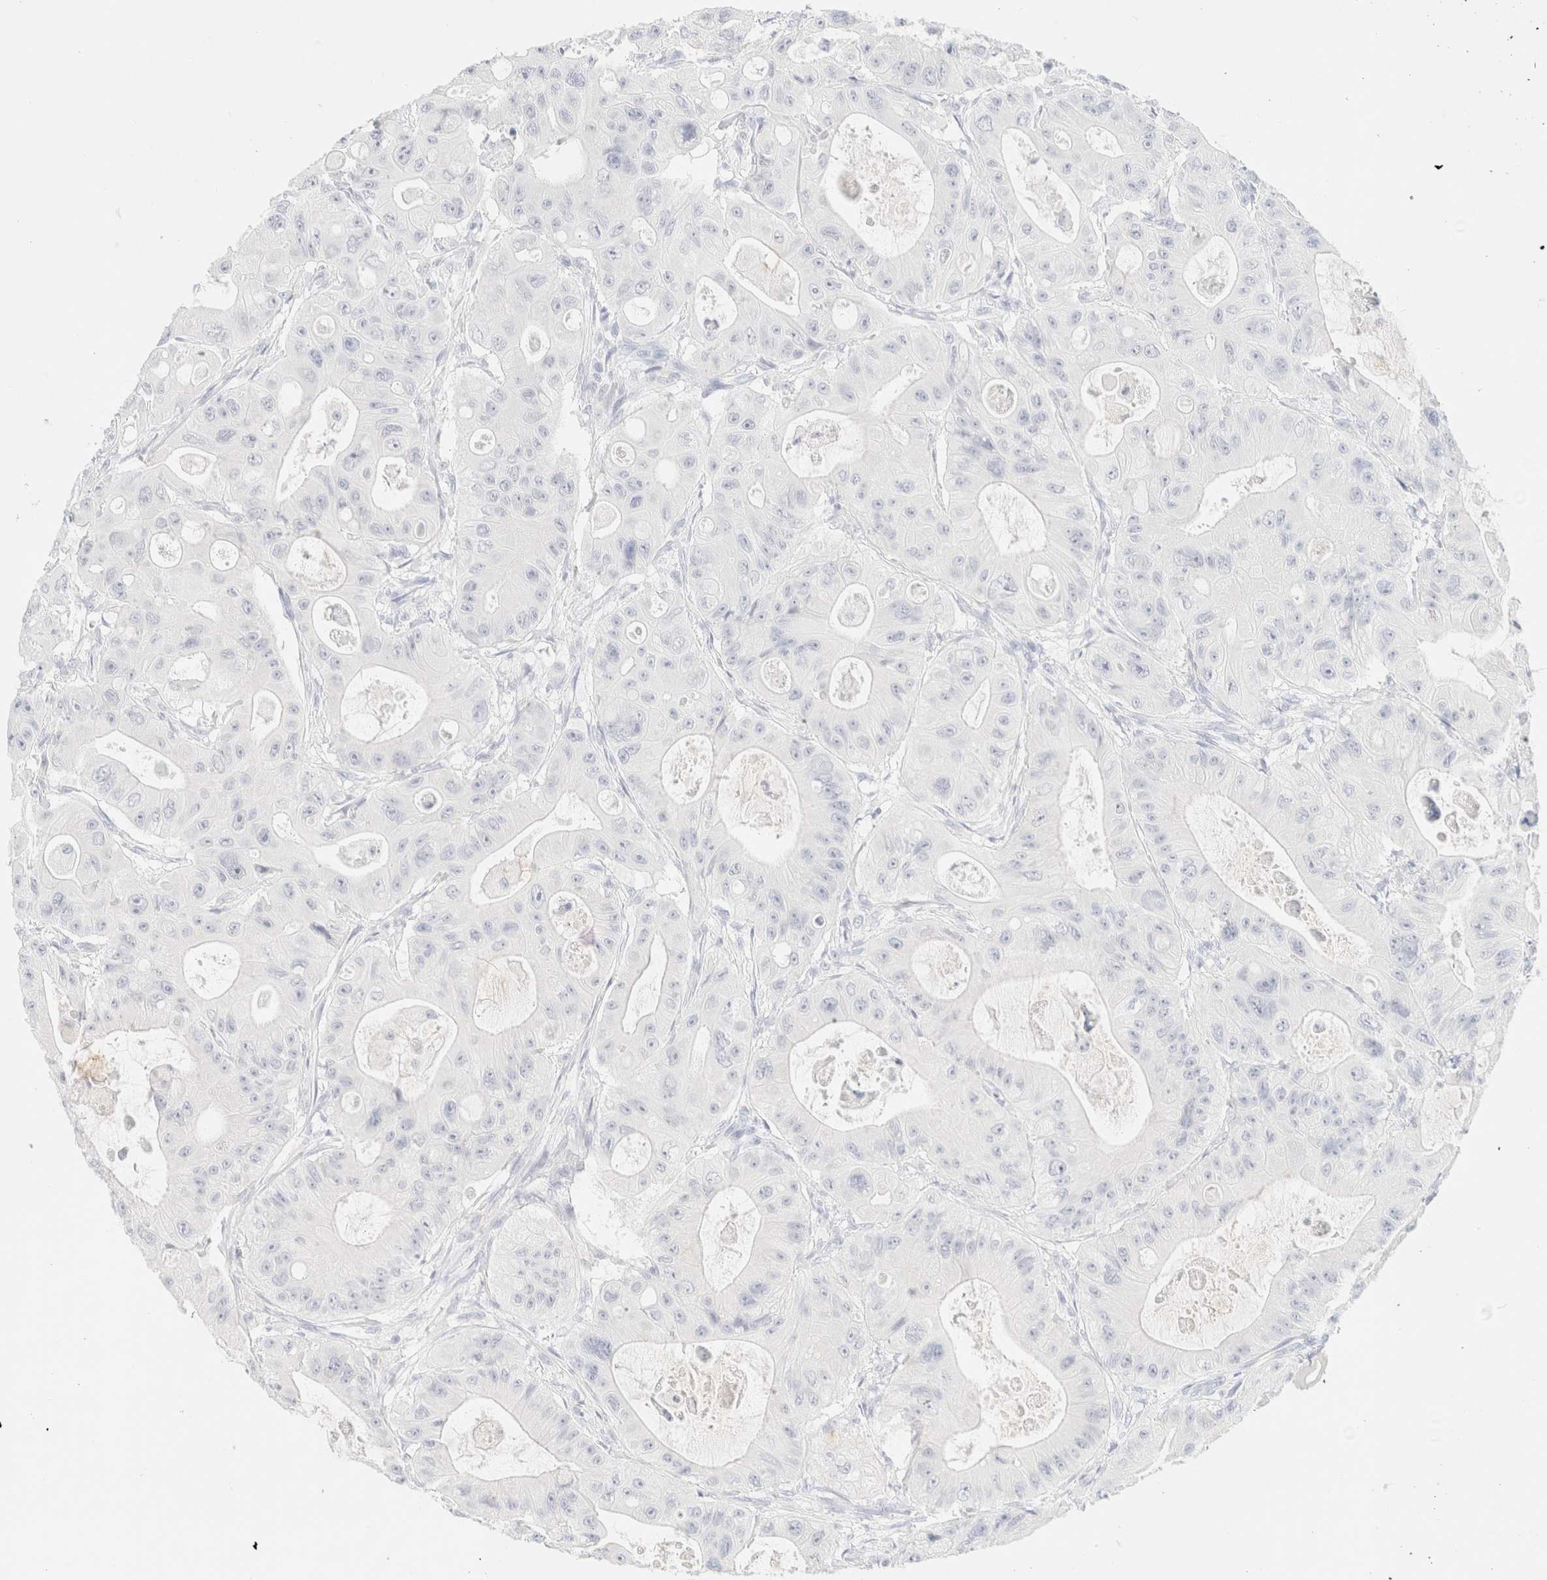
{"staining": {"intensity": "negative", "quantity": "none", "location": "none"}, "tissue": "colorectal cancer", "cell_type": "Tumor cells", "image_type": "cancer", "snomed": [{"axis": "morphology", "description": "Adenocarcinoma, NOS"}, {"axis": "topography", "description": "Colon"}], "caption": "Tumor cells show no significant protein expression in colorectal cancer.", "gene": "KRT15", "patient": {"sex": "female", "age": 46}}